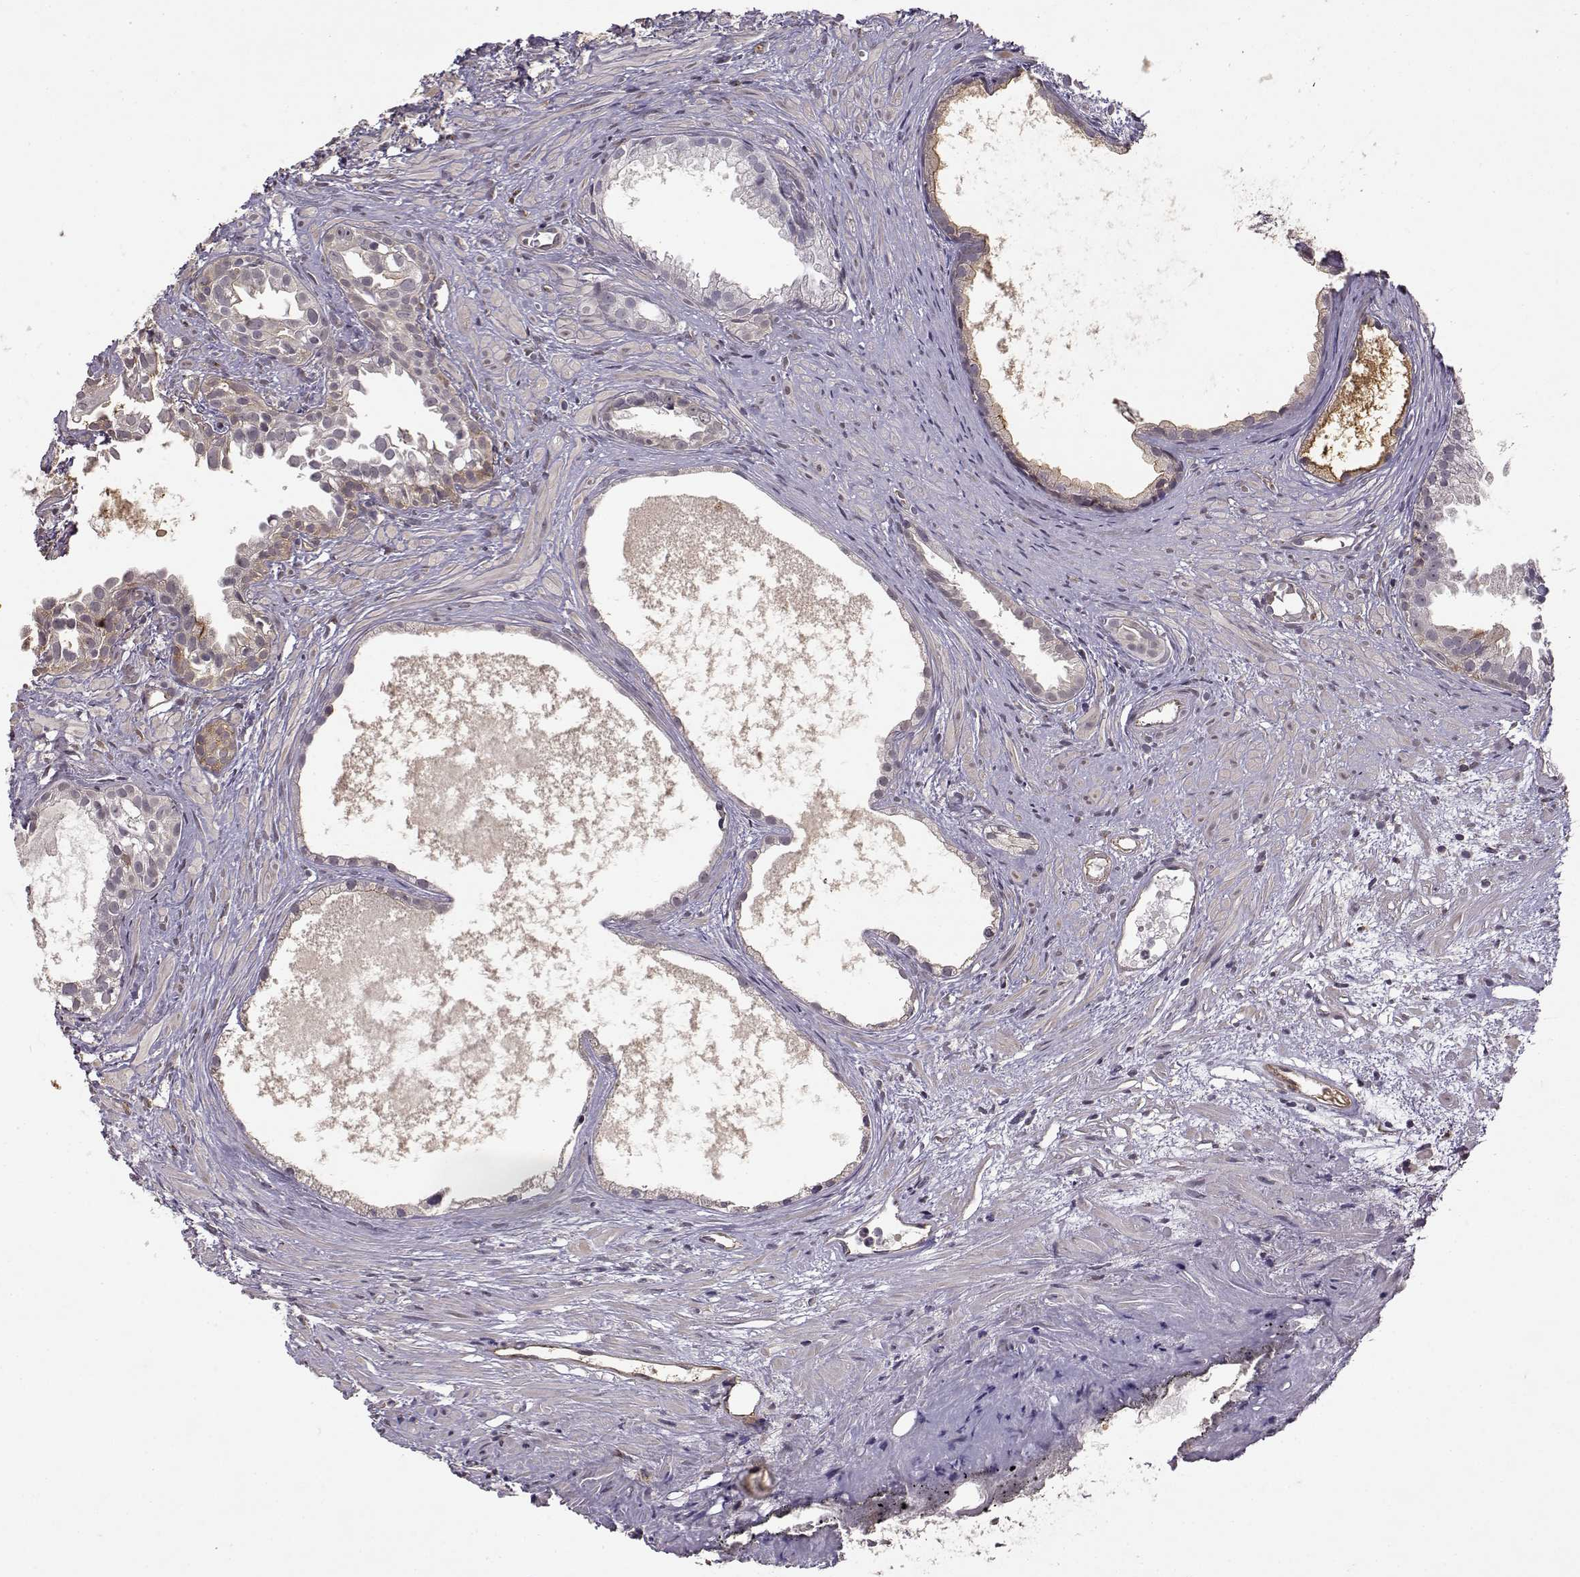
{"staining": {"intensity": "negative", "quantity": "none", "location": "none"}, "tissue": "prostate cancer", "cell_type": "Tumor cells", "image_type": "cancer", "snomed": [{"axis": "morphology", "description": "Adenocarcinoma, High grade"}, {"axis": "topography", "description": "Prostate"}], "caption": "Tumor cells show no significant expression in prostate cancer. (DAB immunohistochemistry, high magnification).", "gene": "IFITM1", "patient": {"sex": "male", "age": 79}}